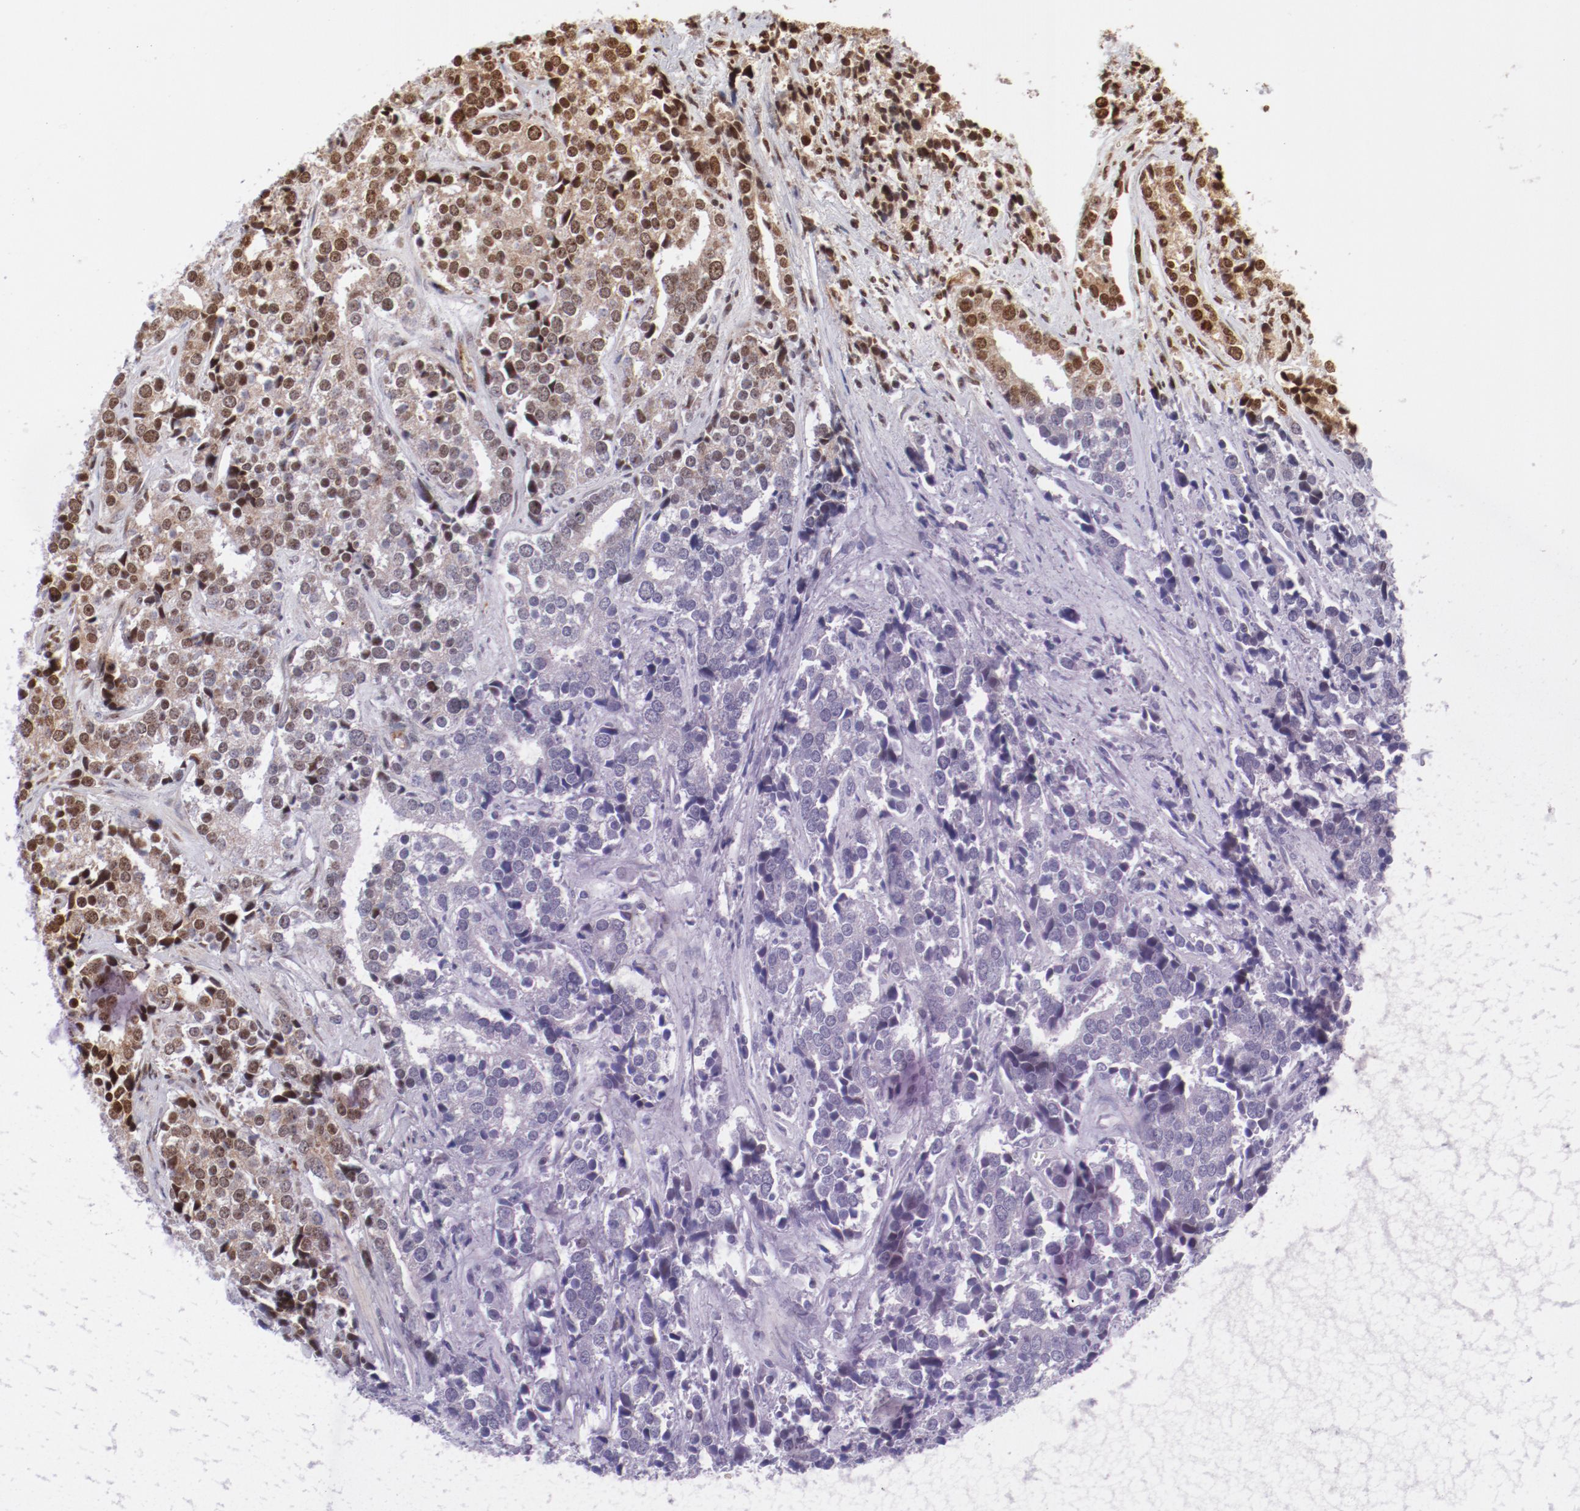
{"staining": {"intensity": "moderate", "quantity": ">75%", "location": "nuclear"}, "tissue": "prostate cancer", "cell_type": "Tumor cells", "image_type": "cancer", "snomed": [{"axis": "morphology", "description": "Adenocarcinoma, High grade"}, {"axis": "topography", "description": "Prostate"}], "caption": "Protein expression analysis of prostate cancer demonstrates moderate nuclear positivity in about >75% of tumor cells.", "gene": "ABL2", "patient": {"sex": "male", "age": 71}}